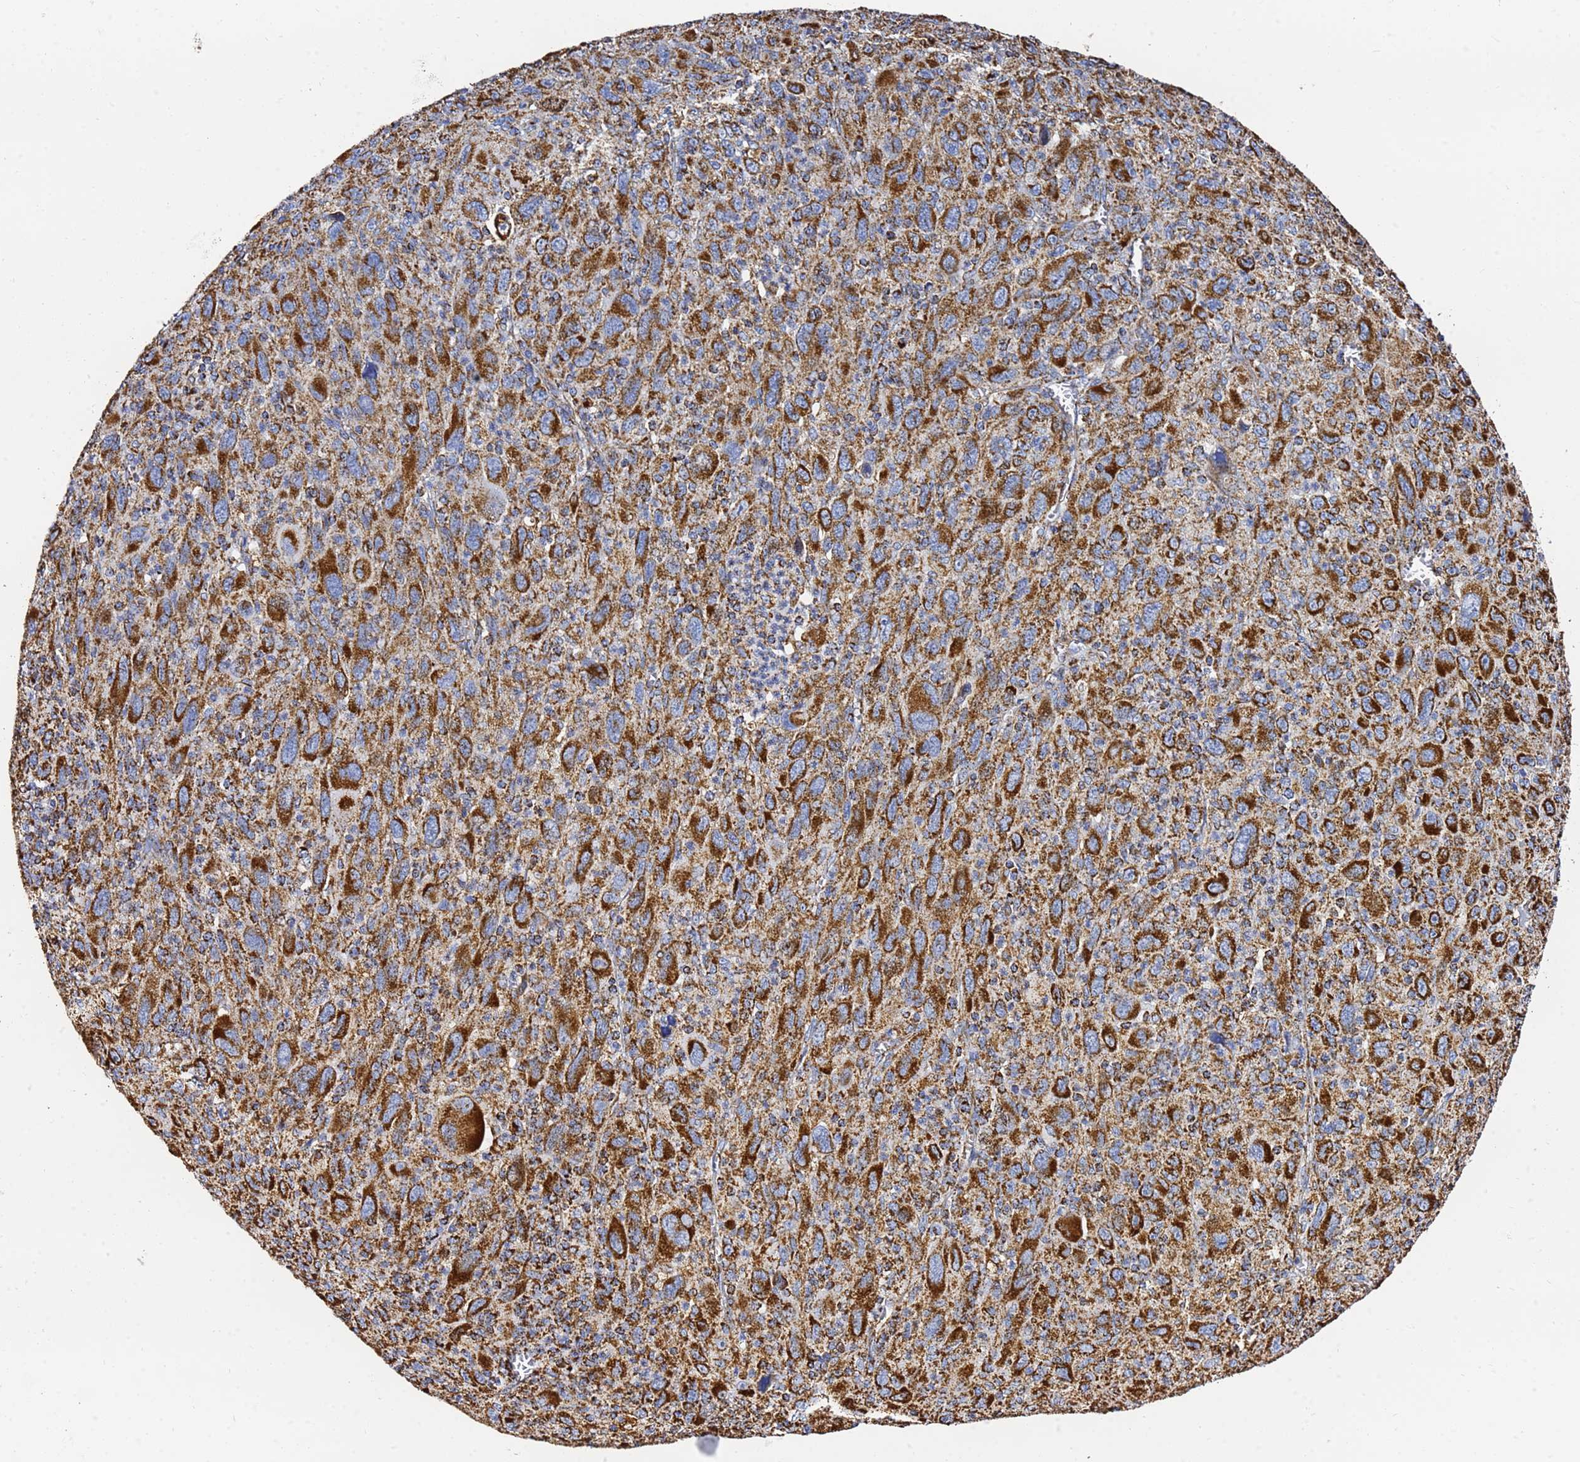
{"staining": {"intensity": "strong", "quantity": ">75%", "location": "cytoplasmic/membranous"}, "tissue": "melanoma", "cell_type": "Tumor cells", "image_type": "cancer", "snomed": [{"axis": "morphology", "description": "Malignant melanoma, Metastatic site"}, {"axis": "topography", "description": "Skin"}], "caption": "Melanoma was stained to show a protein in brown. There is high levels of strong cytoplasmic/membranous staining in approximately >75% of tumor cells.", "gene": "PHB2", "patient": {"sex": "female", "age": 56}}